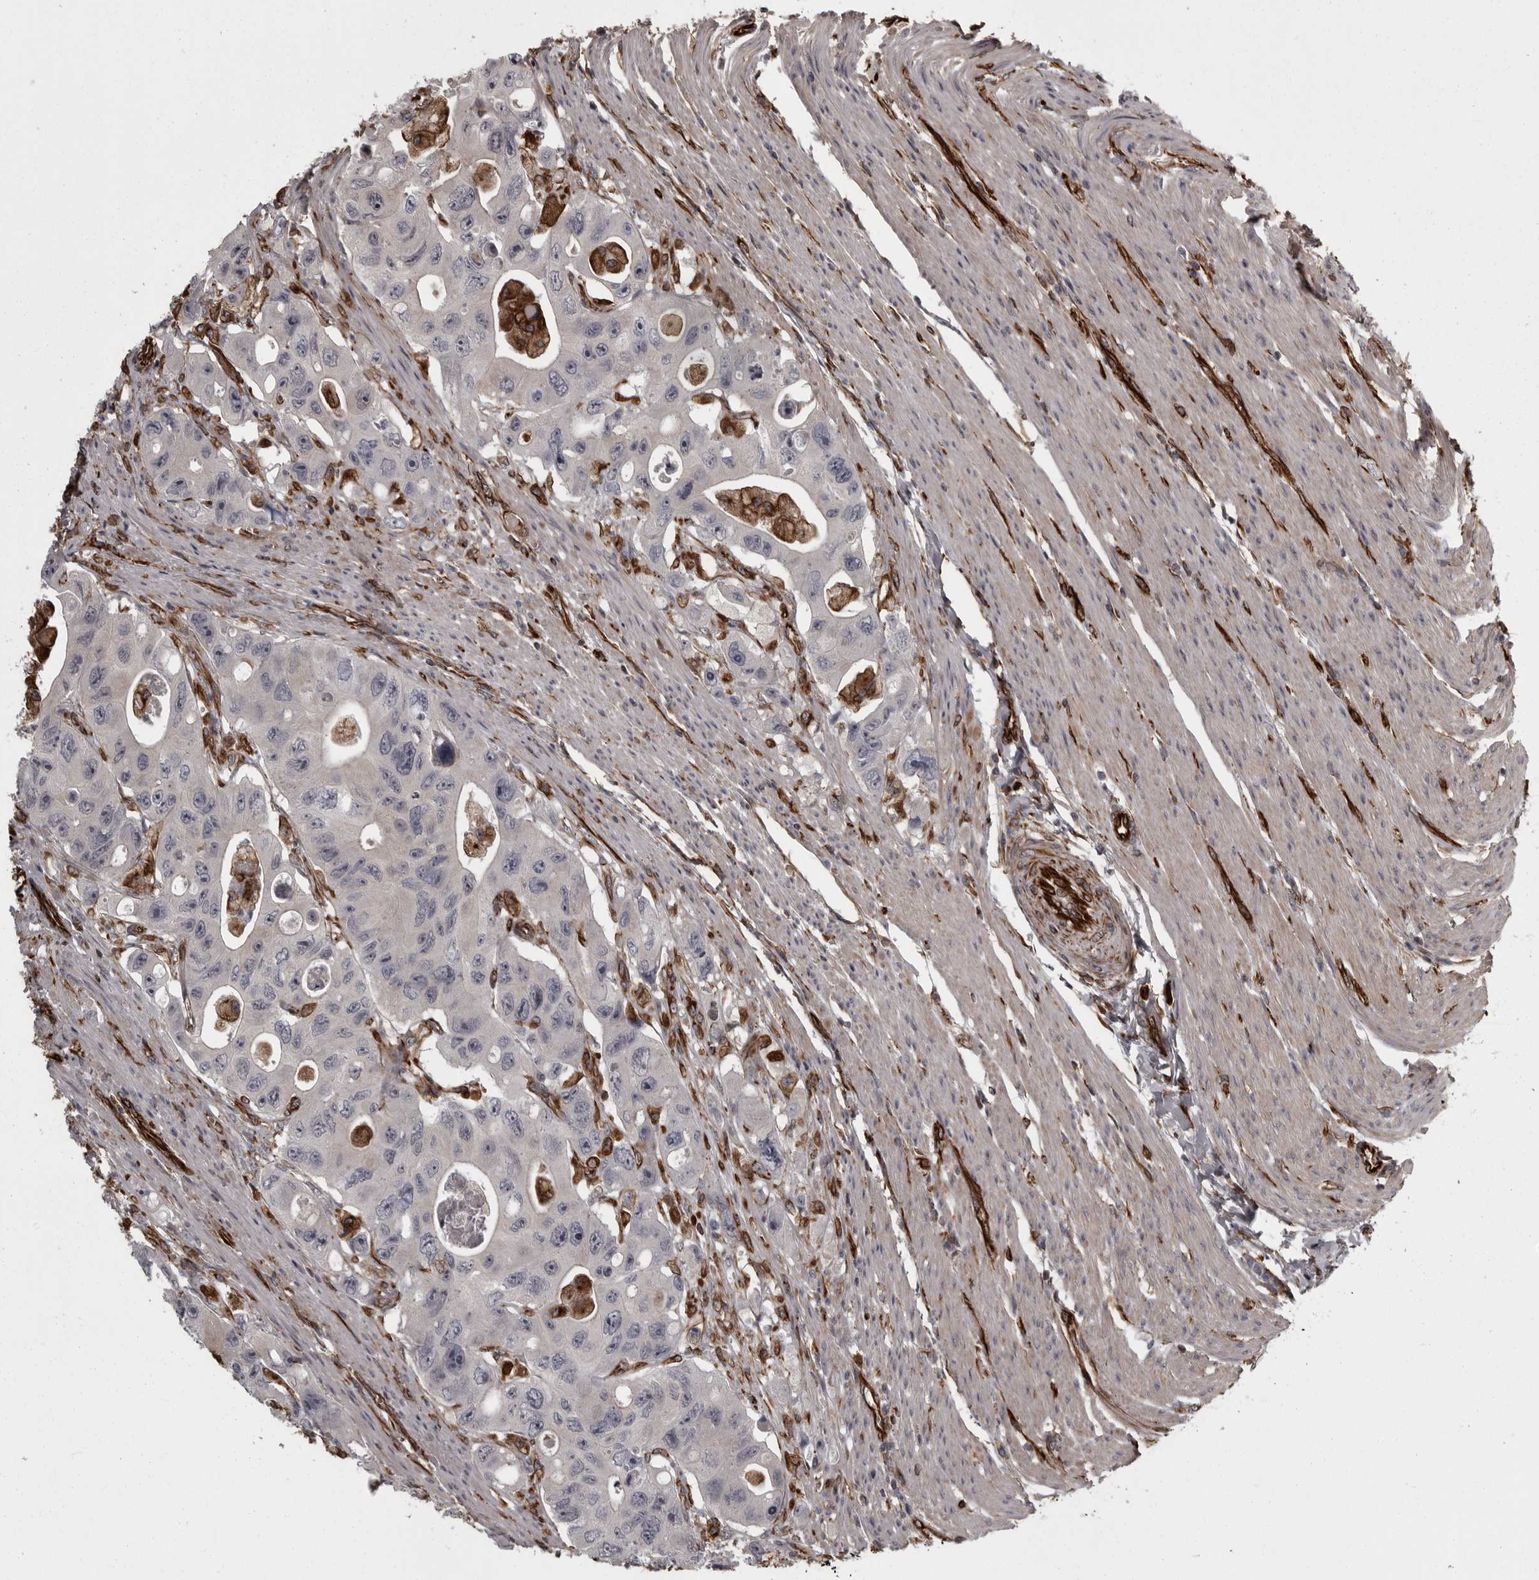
{"staining": {"intensity": "negative", "quantity": "none", "location": "none"}, "tissue": "colorectal cancer", "cell_type": "Tumor cells", "image_type": "cancer", "snomed": [{"axis": "morphology", "description": "Adenocarcinoma, NOS"}, {"axis": "topography", "description": "Colon"}], "caption": "DAB (3,3'-diaminobenzidine) immunohistochemical staining of human colorectal cancer (adenocarcinoma) demonstrates no significant expression in tumor cells.", "gene": "FAAP100", "patient": {"sex": "female", "age": 46}}